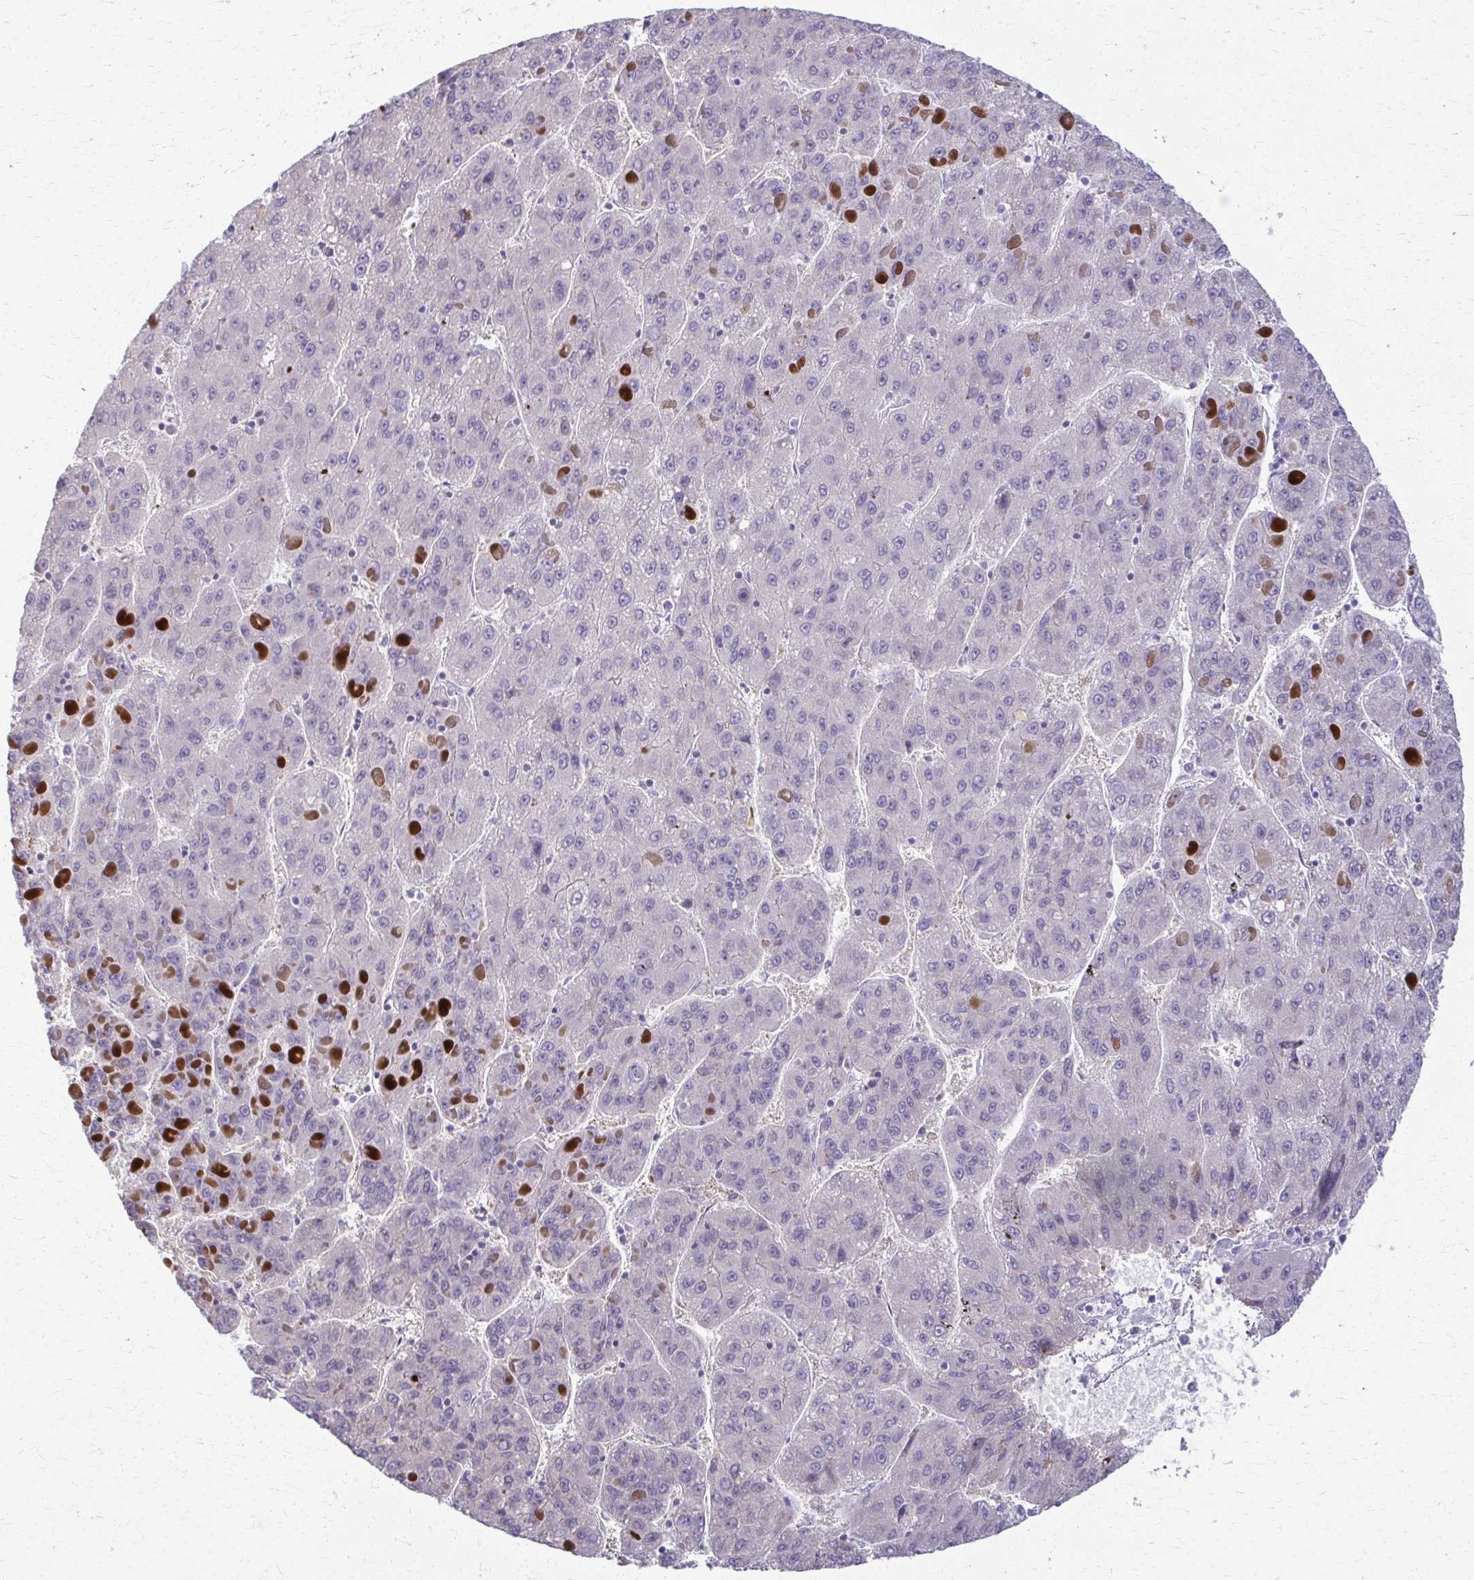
{"staining": {"intensity": "negative", "quantity": "none", "location": "none"}, "tissue": "liver cancer", "cell_type": "Tumor cells", "image_type": "cancer", "snomed": [{"axis": "morphology", "description": "Carcinoma, Hepatocellular, NOS"}, {"axis": "topography", "description": "Liver"}], "caption": "Liver cancer (hepatocellular carcinoma) was stained to show a protein in brown. There is no significant expression in tumor cells. (DAB IHC, high magnification).", "gene": "OR4M1", "patient": {"sex": "female", "age": 82}}